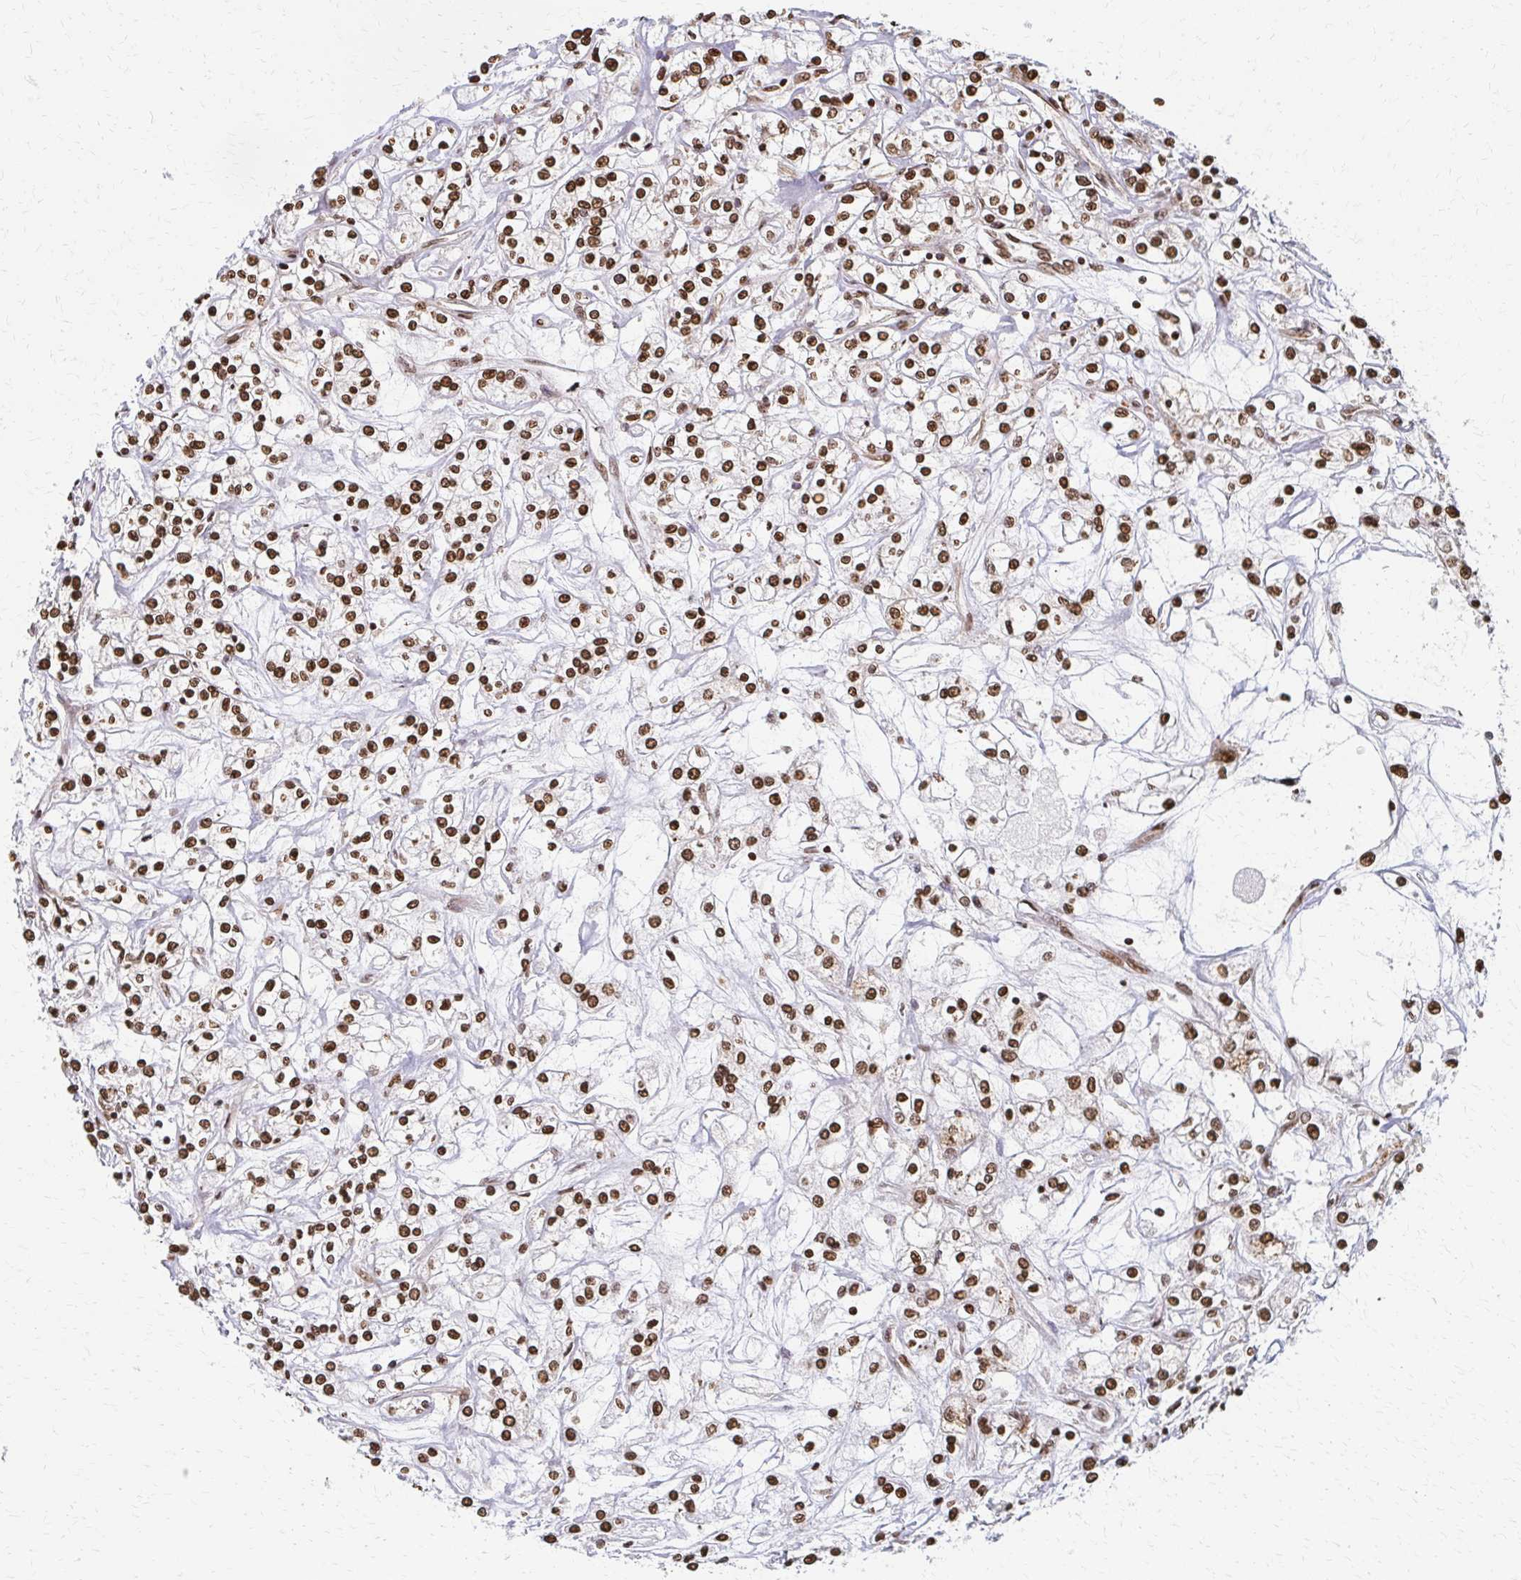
{"staining": {"intensity": "moderate", "quantity": ">75%", "location": "nuclear"}, "tissue": "renal cancer", "cell_type": "Tumor cells", "image_type": "cancer", "snomed": [{"axis": "morphology", "description": "Adenocarcinoma, NOS"}, {"axis": "topography", "description": "Kidney"}], "caption": "Protein expression analysis of renal cancer demonstrates moderate nuclear positivity in about >75% of tumor cells.", "gene": "PSMD7", "patient": {"sex": "female", "age": 59}}